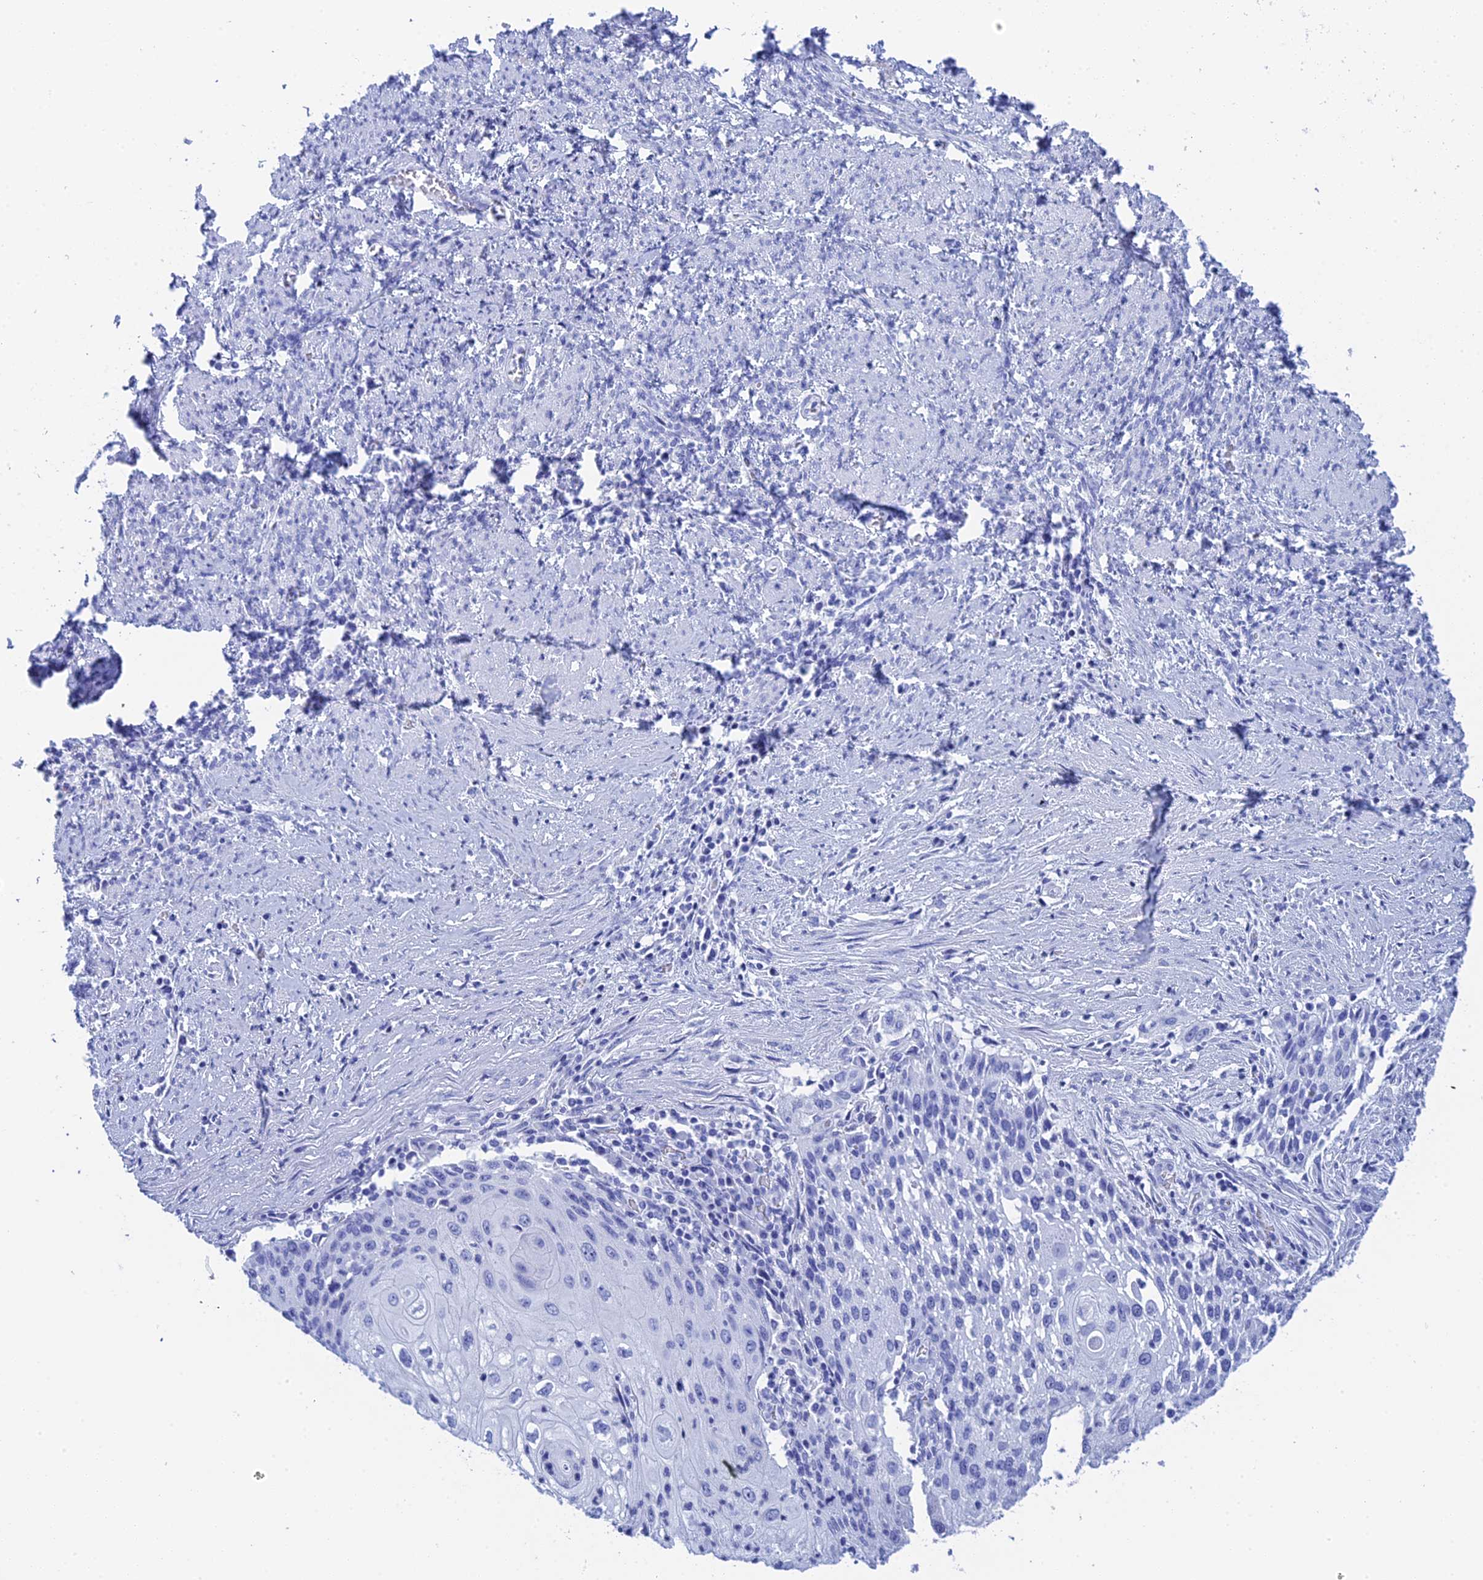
{"staining": {"intensity": "negative", "quantity": "none", "location": "none"}, "tissue": "cervical cancer", "cell_type": "Tumor cells", "image_type": "cancer", "snomed": [{"axis": "morphology", "description": "Squamous cell carcinoma, NOS"}, {"axis": "topography", "description": "Cervix"}], "caption": "High magnification brightfield microscopy of squamous cell carcinoma (cervical) stained with DAB (brown) and counterstained with hematoxylin (blue): tumor cells show no significant expression.", "gene": "TEX101", "patient": {"sex": "female", "age": 67}}